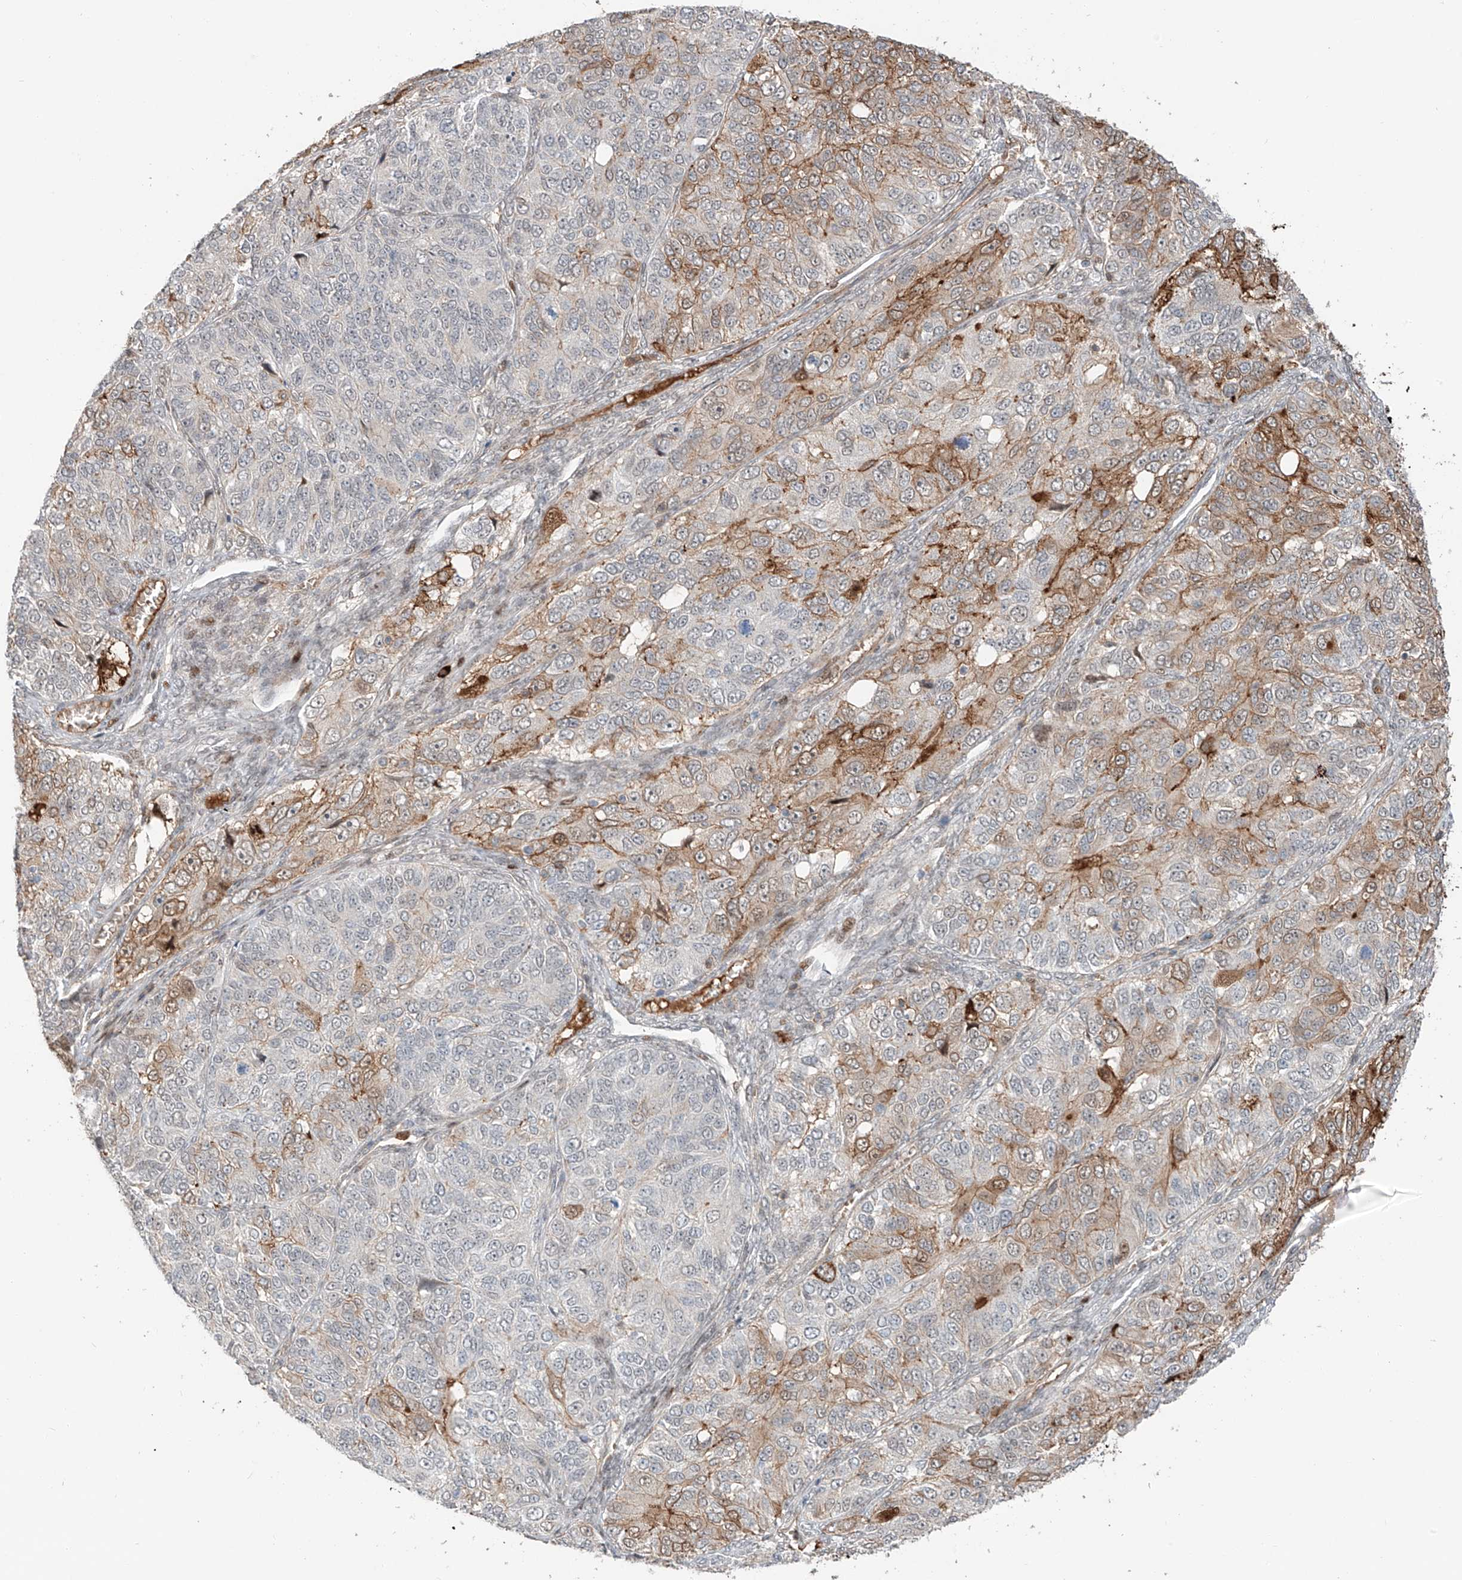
{"staining": {"intensity": "moderate", "quantity": "<25%", "location": "cytoplasmic/membranous"}, "tissue": "ovarian cancer", "cell_type": "Tumor cells", "image_type": "cancer", "snomed": [{"axis": "morphology", "description": "Carcinoma, endometroid"}, {"axis": "topography", "description": "Ovary"}], "caption": "Ovarian cancer (endometroid carcinoma) stained with DAB IHC shows low levels of moderate cytoplasmic/membranous staining in about <25% of tumor cells.", "gene": "CEP162", "patient": {"sex": "female", "age": 51}}